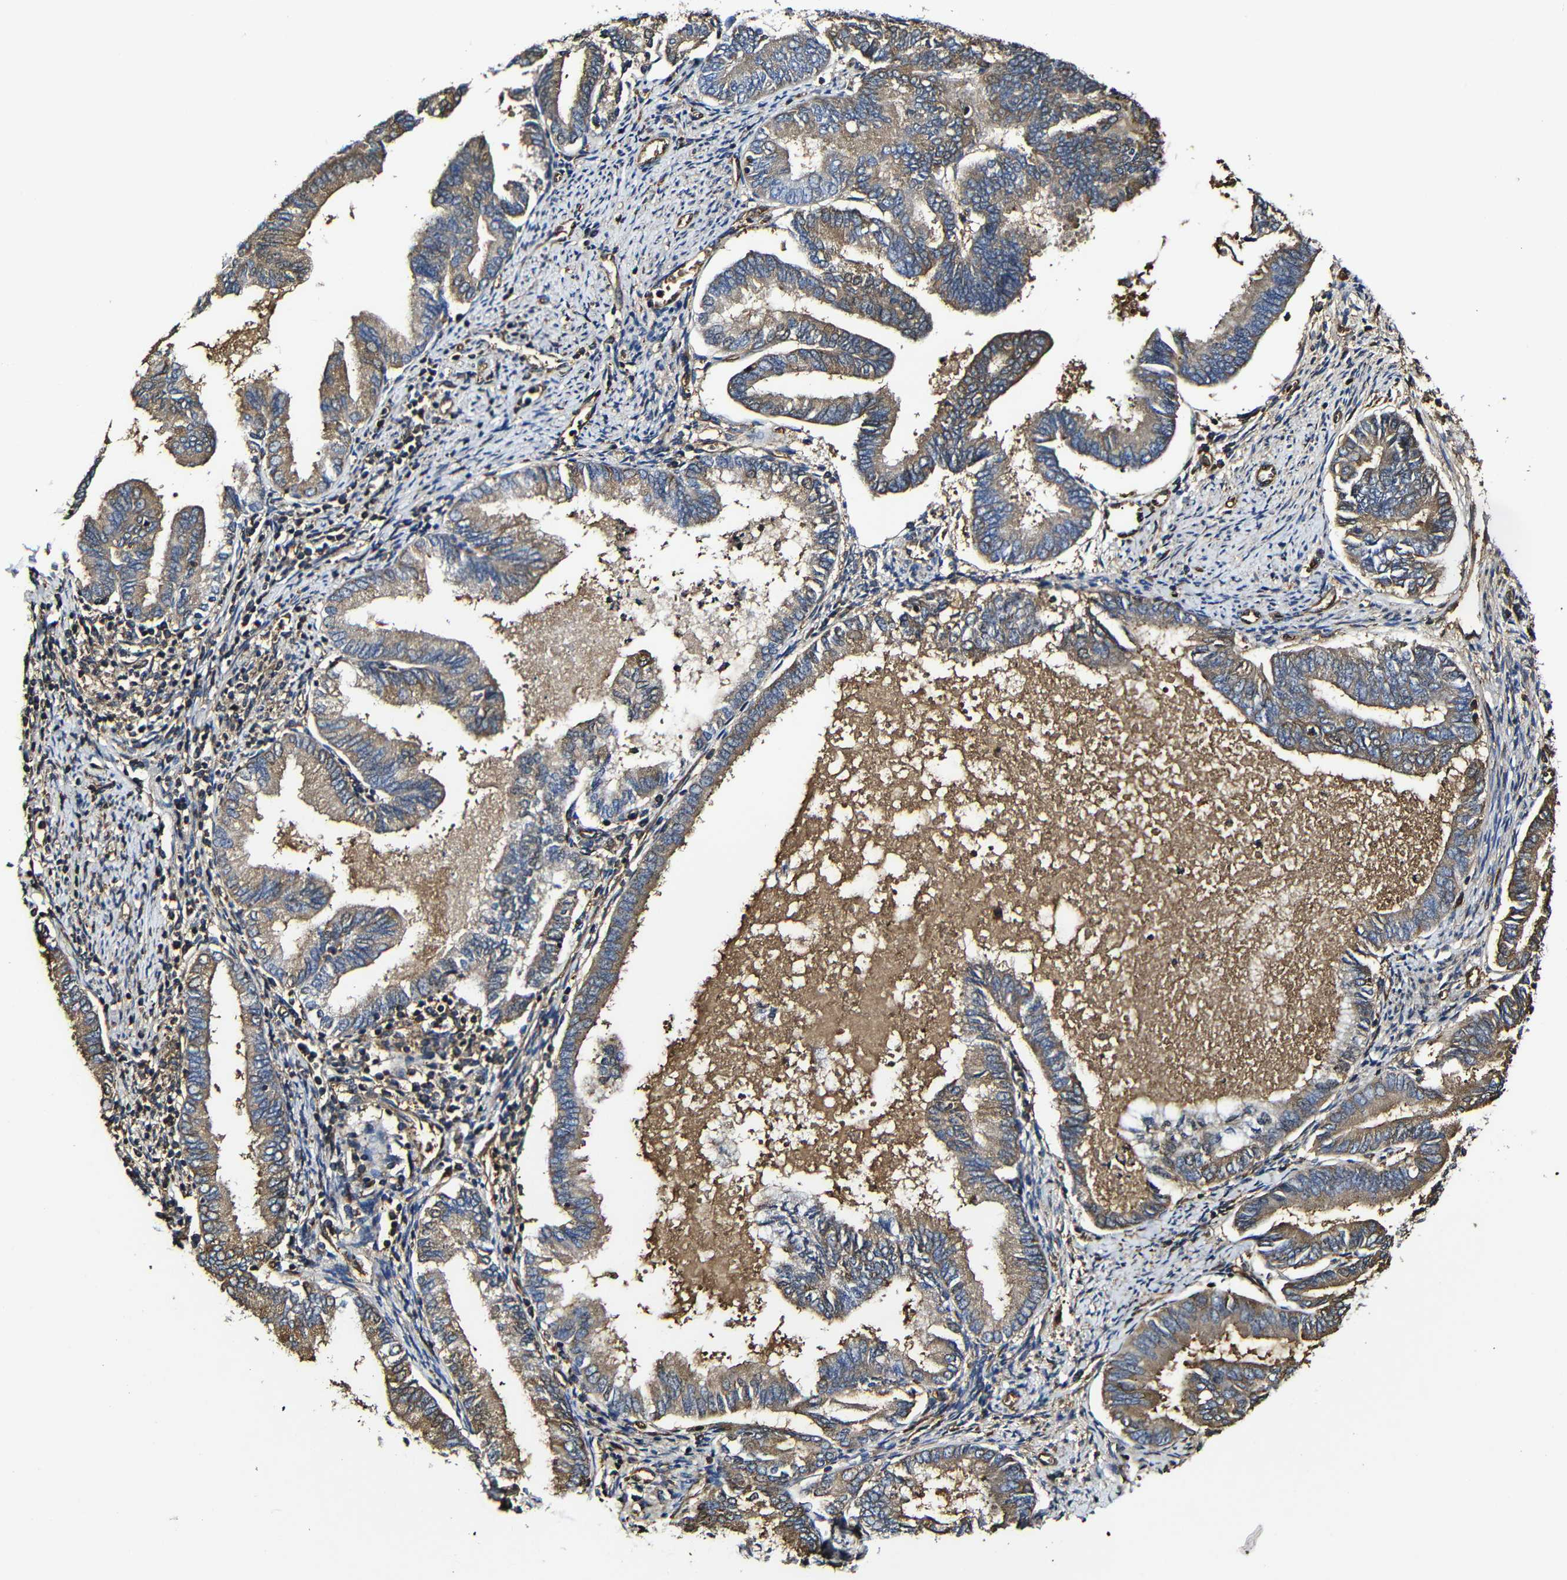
{"staining": {"intensity": "moderate", "quantity": ">75%", "location": "cytoplasmic/membranous"}, "tissue": "endometrial cancer", "cell_type": "Tumor cells", "image_type": "cancer", "snomed": [{"axis": "morphology", "description": "Adenocarcinoma, NOS"}, {"axis": "topography", "description": "Endometrium"}], "caption": "IHC of adenocarcinoma (endometrial) shows medium levels of moderate cytoplasmic/membranous expression in approximately >75% of tumor cells. Using DAB (brown) and hematoxylin (blue) stains, captured at high magnification using brightfield microscopy.", "gene": "MSN", "patient": {"sex": "female", "age": 86}}